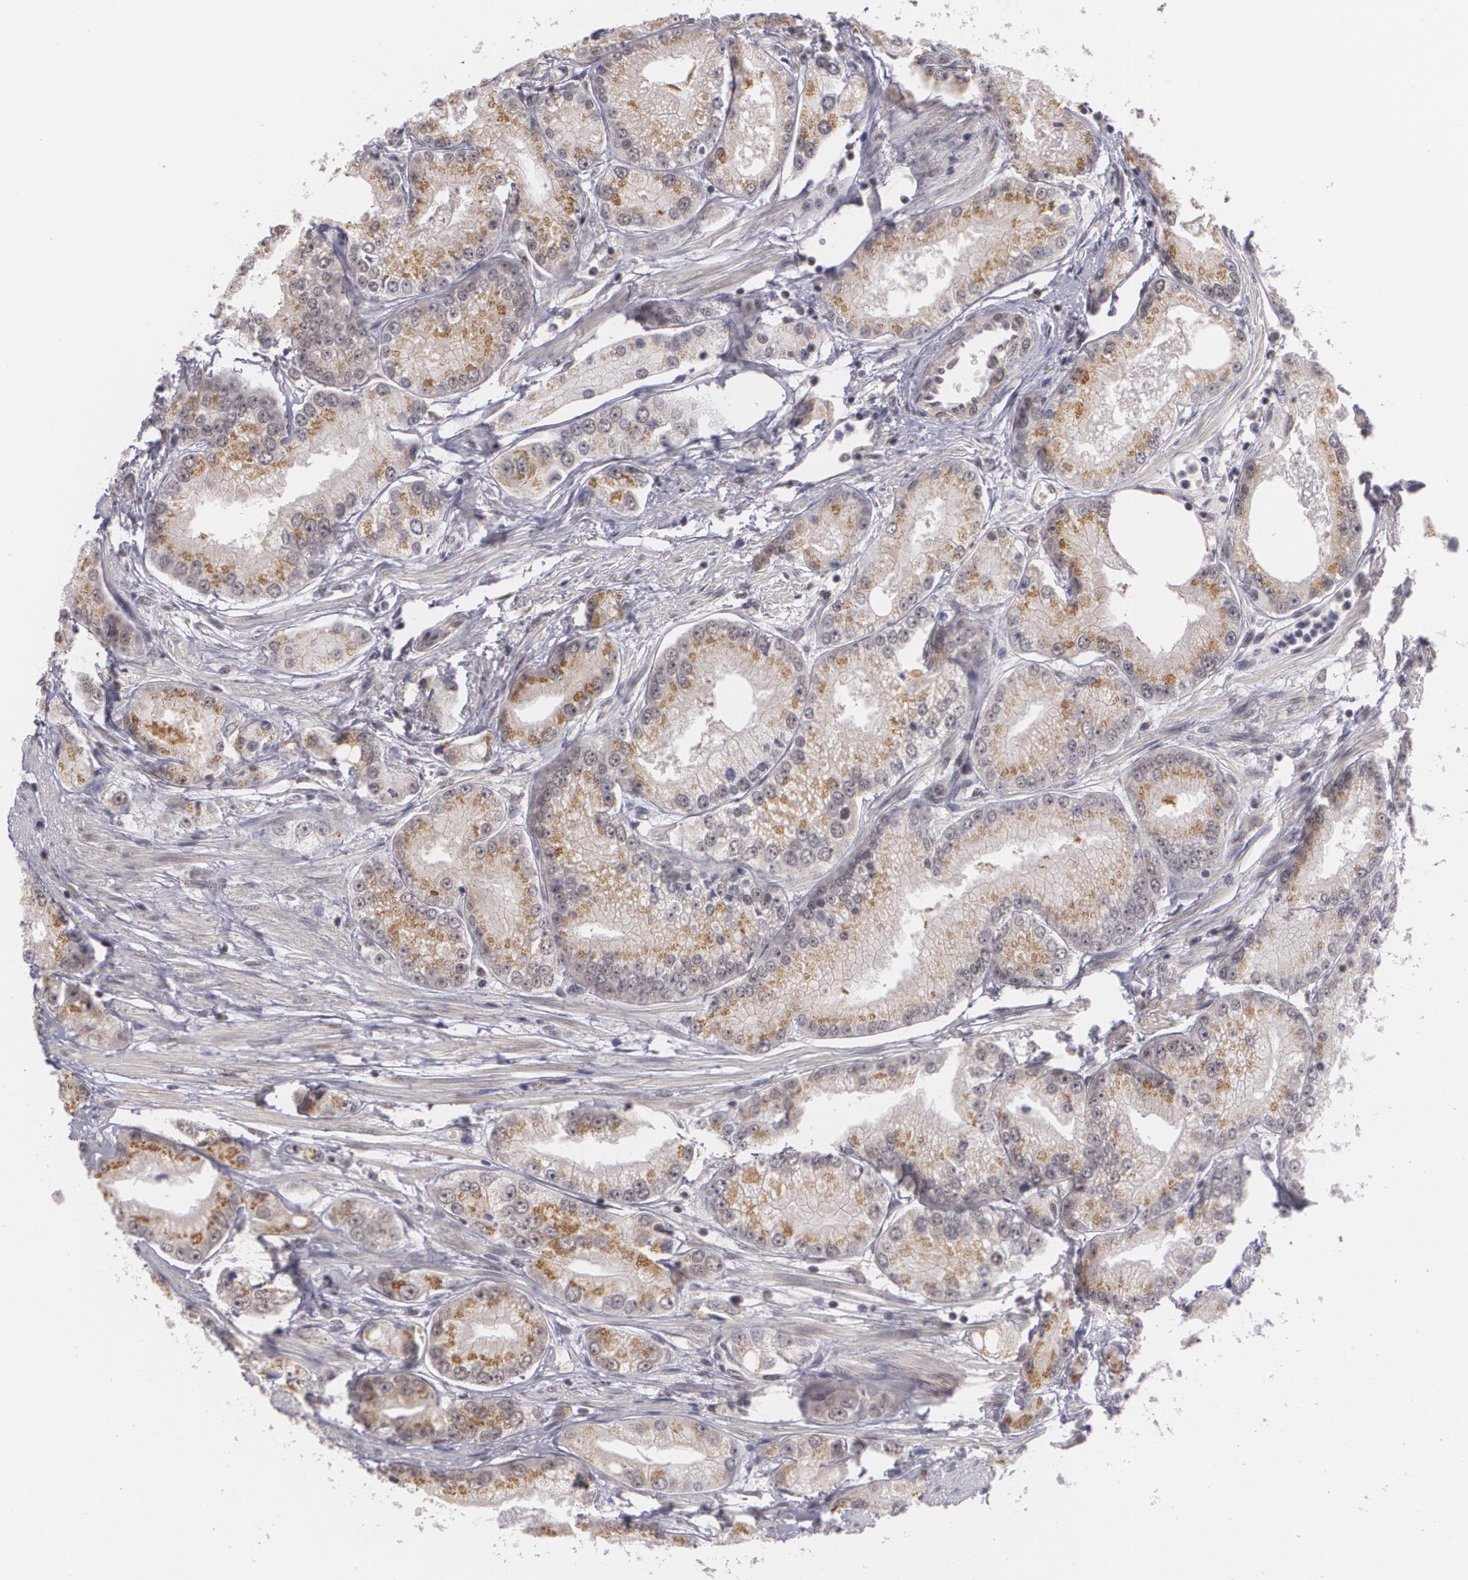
{"staining": {"intensity": "weak", "quantity": "25%-75%", "location": "cytoplasmic/membranous"}, "tissue": "prostate cancer", "cell_type": "Tumor cells", "image_type": "cancer", "snomed": [{"axis": "morphology", "description": "Adenocarcinoma, Medium grade"}, {"axis": "topography", "description": "Prostate"}], "caption": "The immunohistochemical stain labels weak cytoplasmic/membranous positivity in tumor cells of prostate cancer (adenocarcinoma (medium-grade)) tissue.", "gene": "ALX1", "patient": {"sex": "male", "age": 72}}